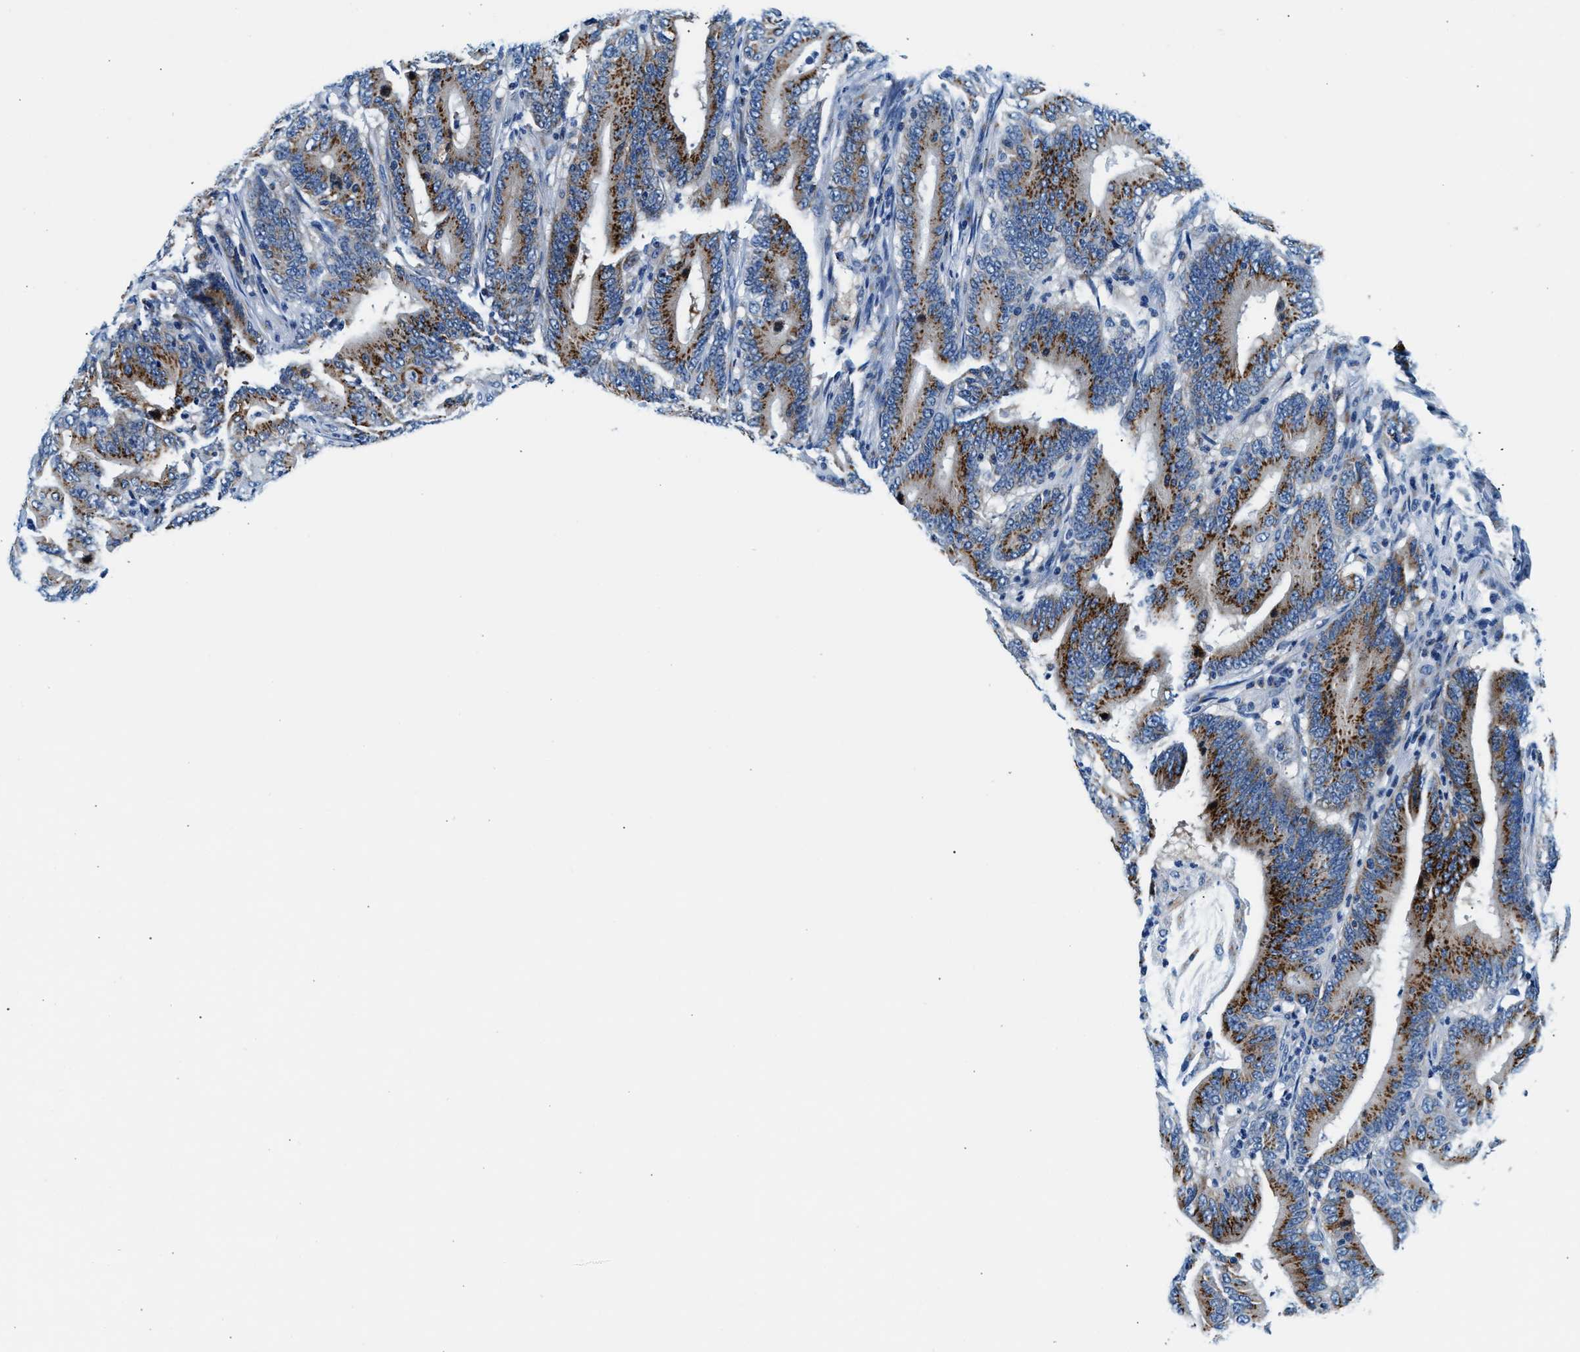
{"staining": {"intensity": "moderate", "quantity": ">75%", "location": "cytoplasmic/membranous"}, "tissue": "colorectal cancer", "cell_type": "Tumor cells", "image_type": "cancer", "snomed": [{"axis": "morphology", "description": "Adenocarcinoma, NOS"}, {"axis": "topography", "description": "Colon"}], "caption": "IHC histopathology image of neoplastic tissue: human colorectal cancer (adenocarcinoma) stained using immunohistochemistry (IHC) exhibits medium levels of moderate protein expression localized specifically in the cytoplasmic/membranous of tumor cells, appearing as a cytoplasmic/membranous brown color.", "gene": "VPS53", "patient": {"sex": "female", "age": 66}}